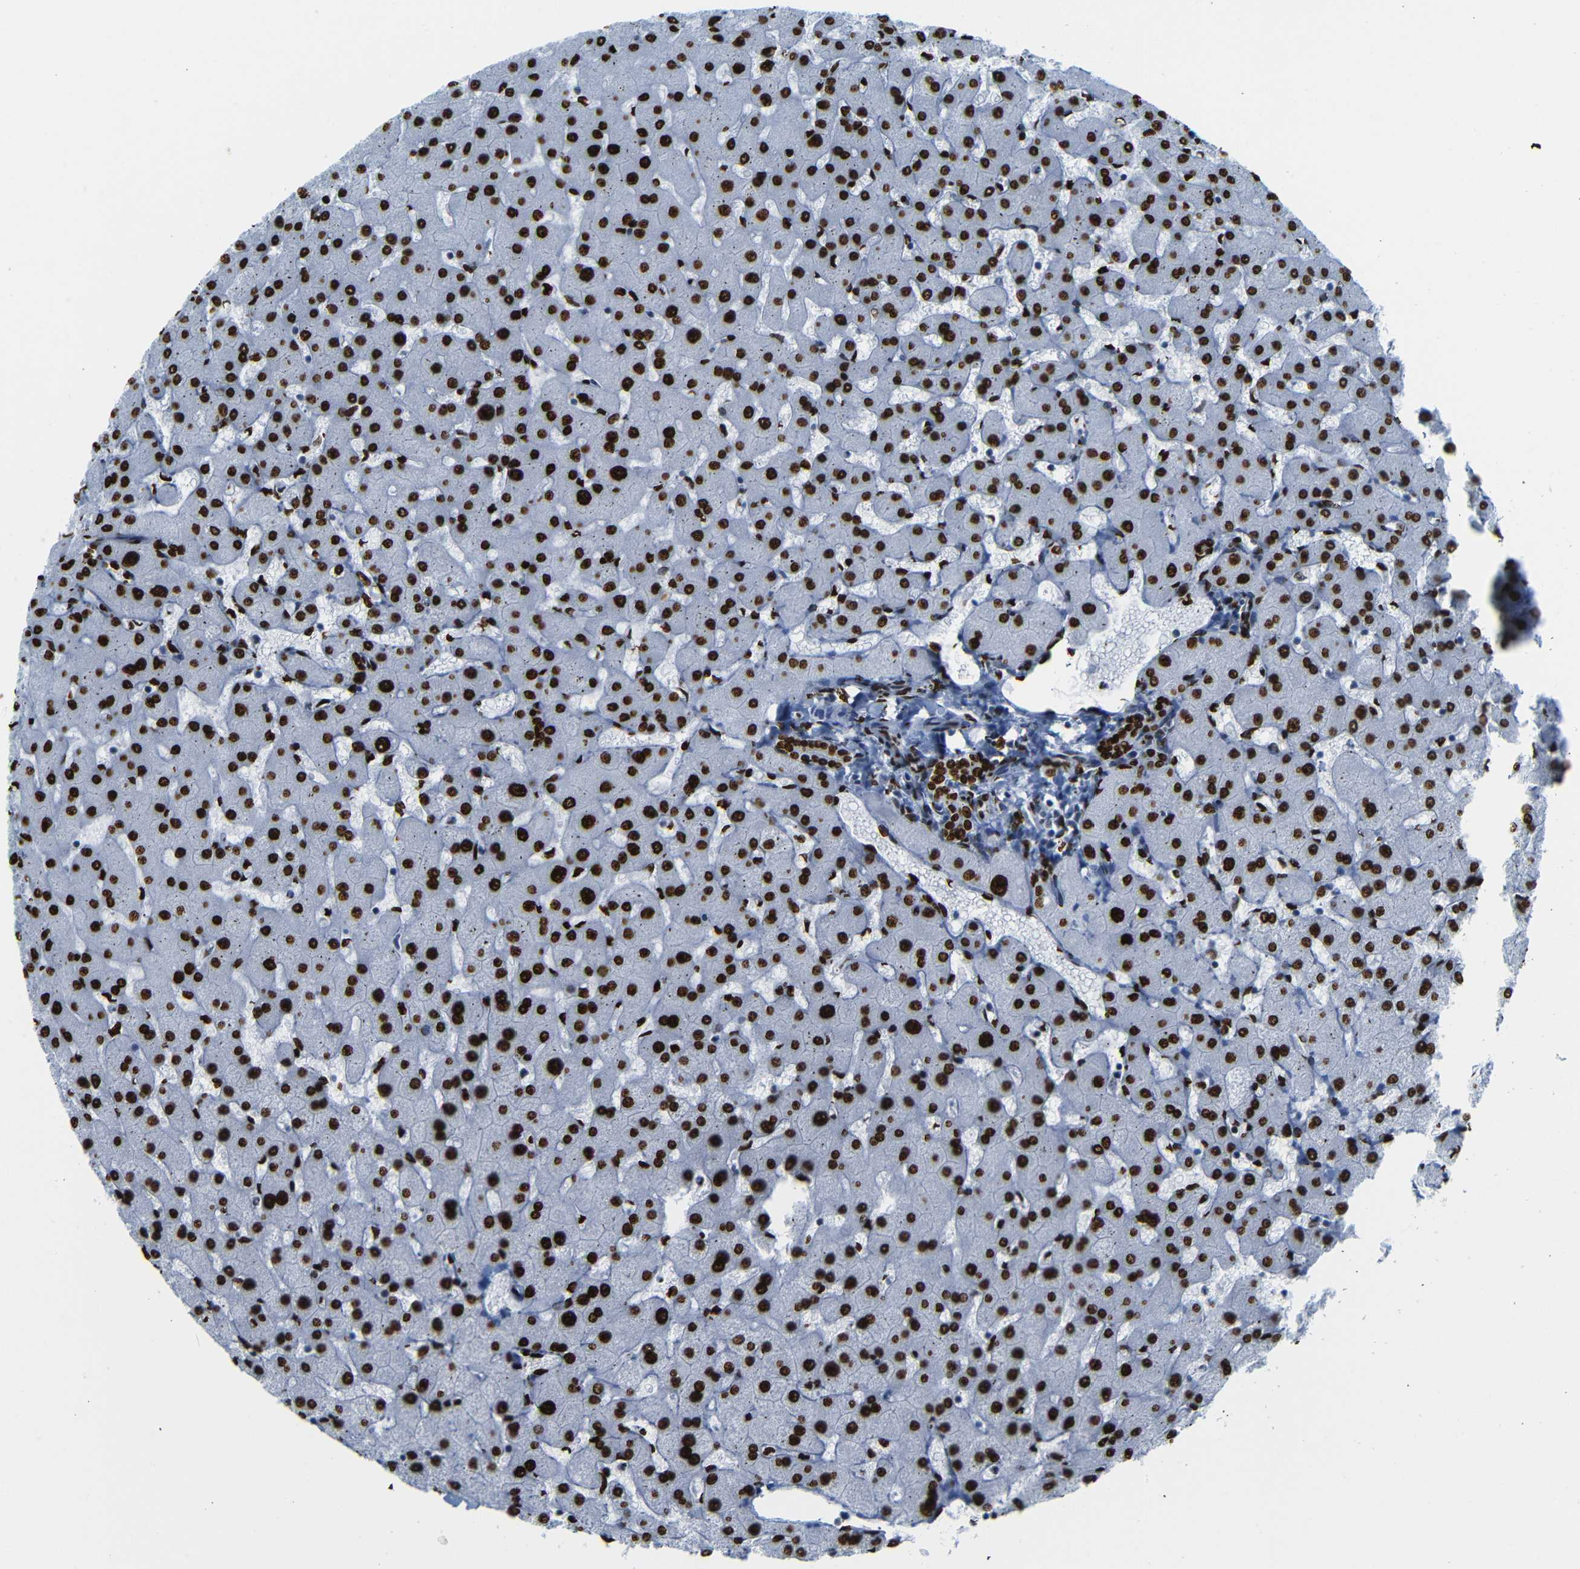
{"staining": {"intensity": "strong", "quantity": ">75%", "location": "cytoplasmic/membranous"}, "tissue": "liver", "cell_type": "Cholangiocytes", "image_type": "normal", "snomed": [{"axis": "morphology", "description": "Normal tissue, NOS"}, {"axis": "topography", "description": "Liver"}], "caption": "This image demonstrates immunohistochemistry staining of benign human liver, with high strong cytoplasmic/membranous expression in about >75% of cholangiocytes.", "gene": "NPIPB15", "patient": {"sex": "female", "age": 63}}